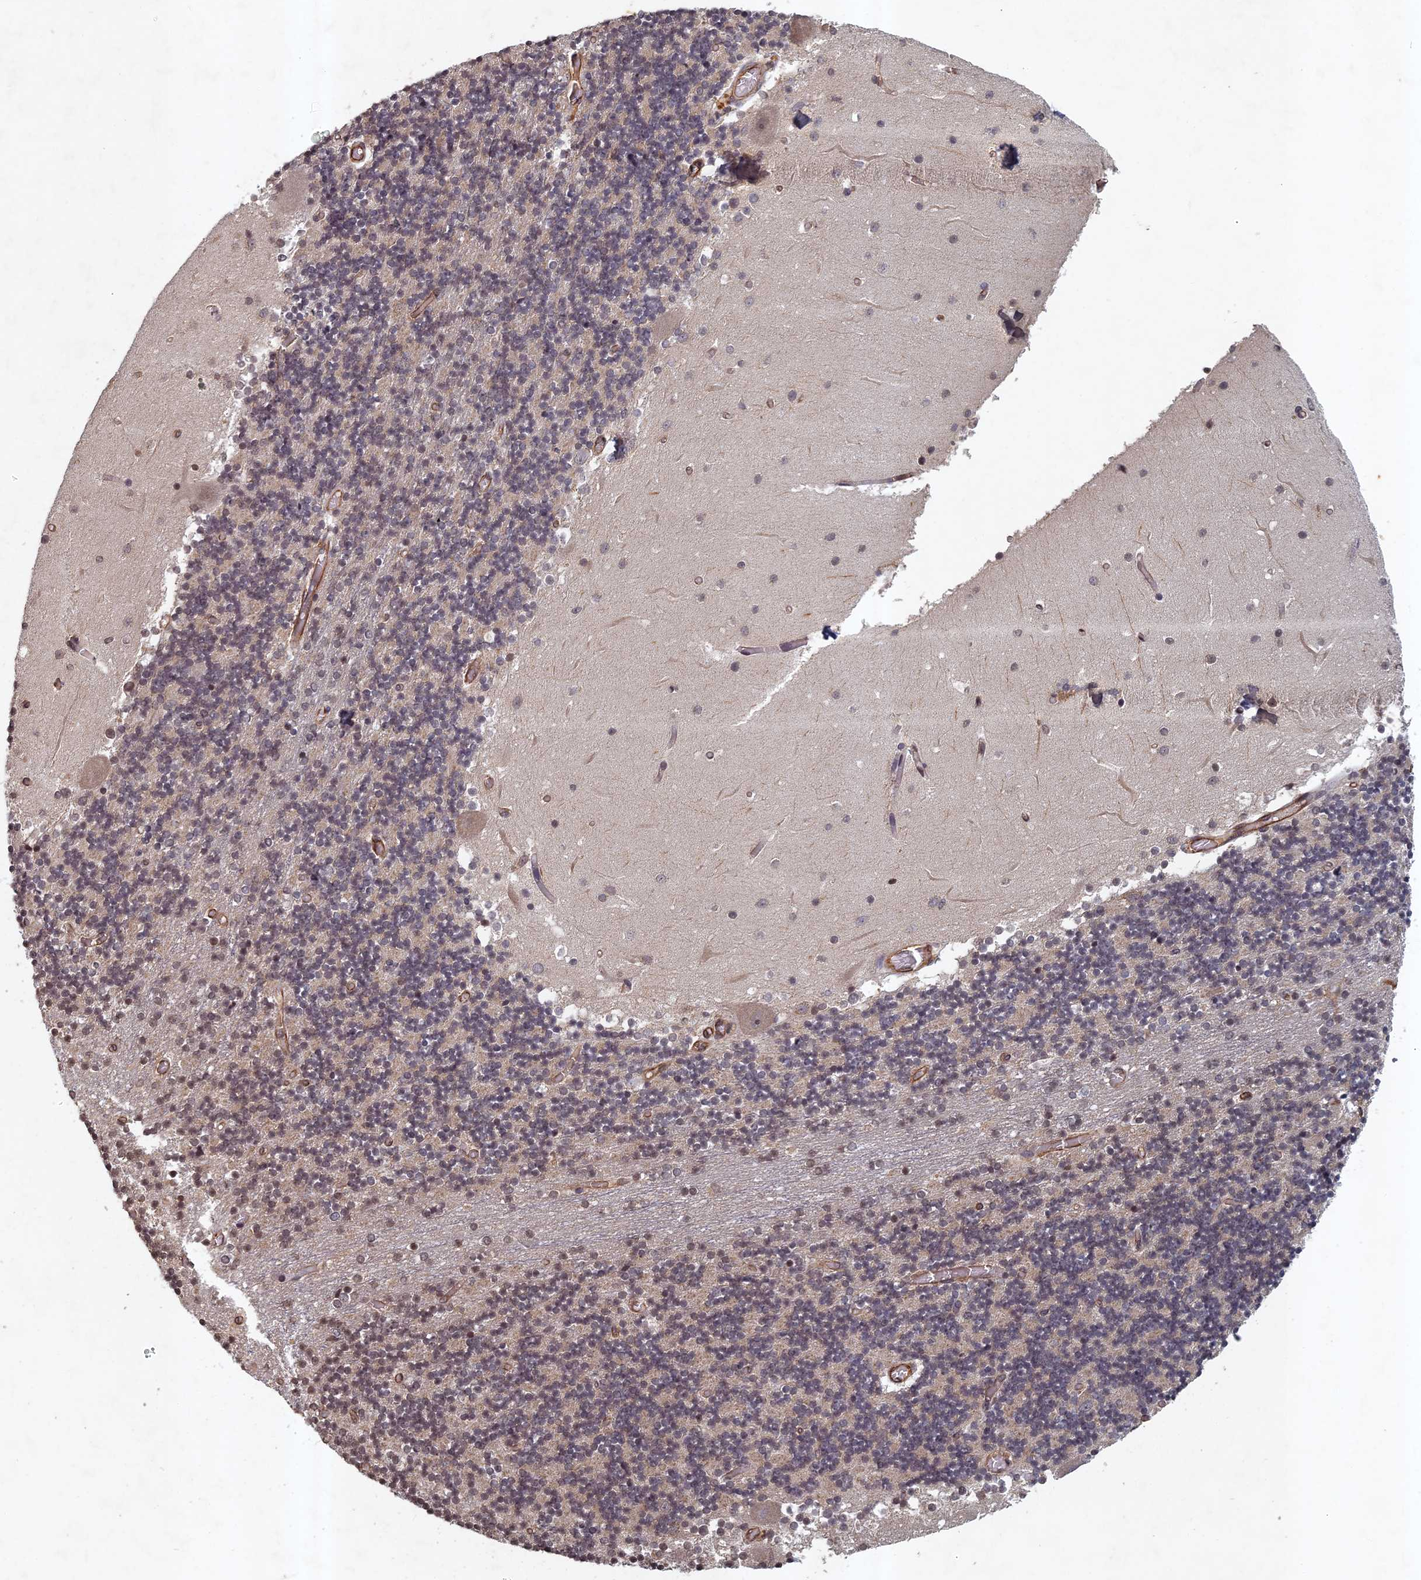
{"staining": {"intensity": "weak", "quantity": "<25%", "location": "nuclear"}, "tissue": "cerebellum", "cell_type": "Cells in granular layer", "image_type": "normal", "snomed": [{"axis": "morphology", "description": "Normal tissue, NOS"}, {"axis": "topography", "description": "Cerebellum"}], "caption": "Human cerebellum stained for a protein using immunohistochemistry (IHC) exhibits no expression in cells in granular layer.", "gene": "ABCB10", "patient": {"sex": "female", "age": 28}}